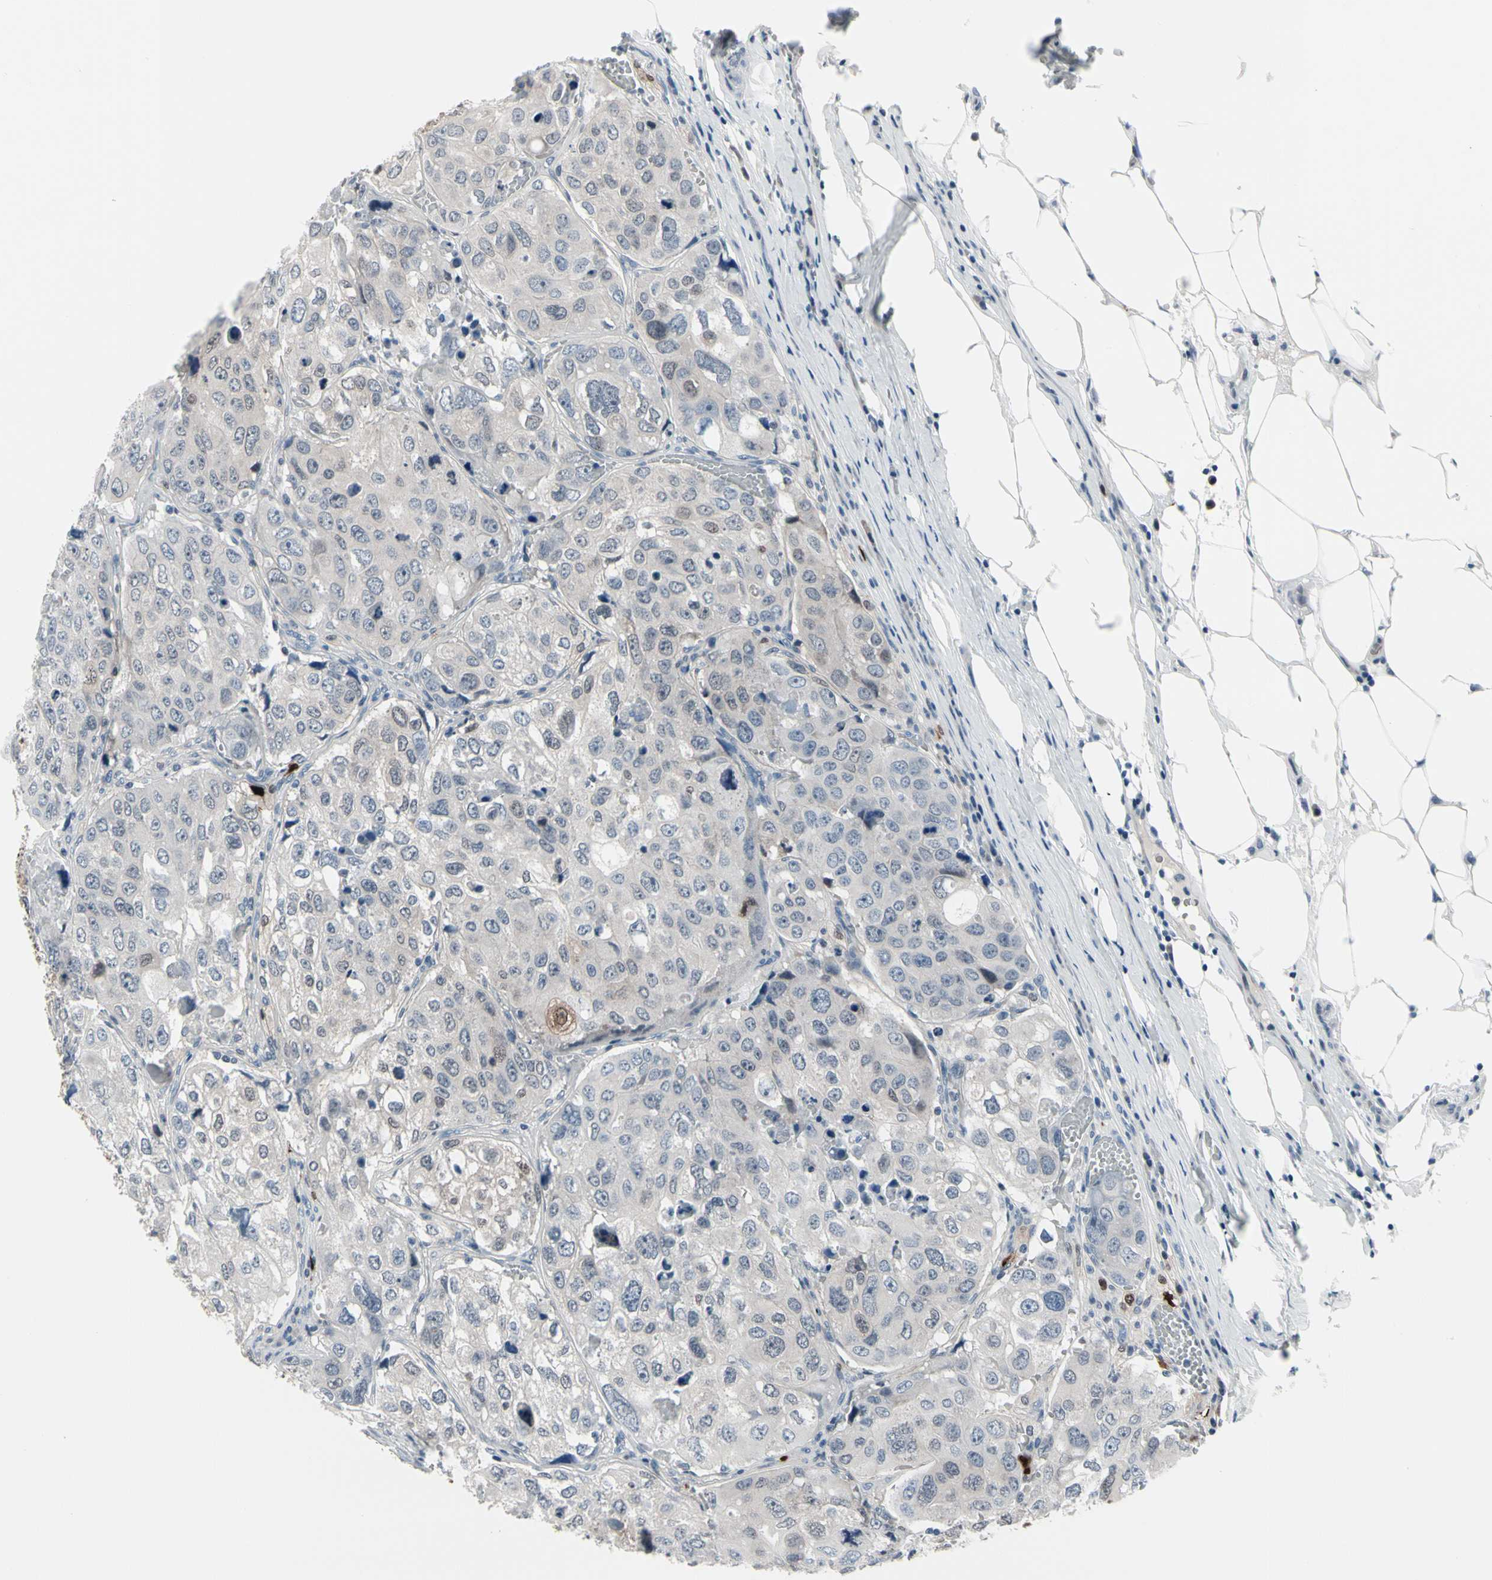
{"staining": {"intensity": "moderate", "quantity": "<25%", "location": "cytoplasmic/membranous,nuclear"}, "tissue": "urothelial cancer", "cell_type": "Tumor cells", "image_type": "cancer", "snomed": [{"axis": "morphology", "description": "Urothelial carcinoma, High grade"}, {"axis": "topography", "description": "Lymph node"}, {"axis": "topography", "description": "Urinary bladder"}], "caption": "Immunohistochemistry of human urothelial cancer displays low levels of moderate cytoplasmic/membranous and nuclear expression in approximately <25% of tumor cells. (IHC, brightfield microscopy, high magnification).", "gene": "TXN", "patient": {"sex": "male", "age": 51}}